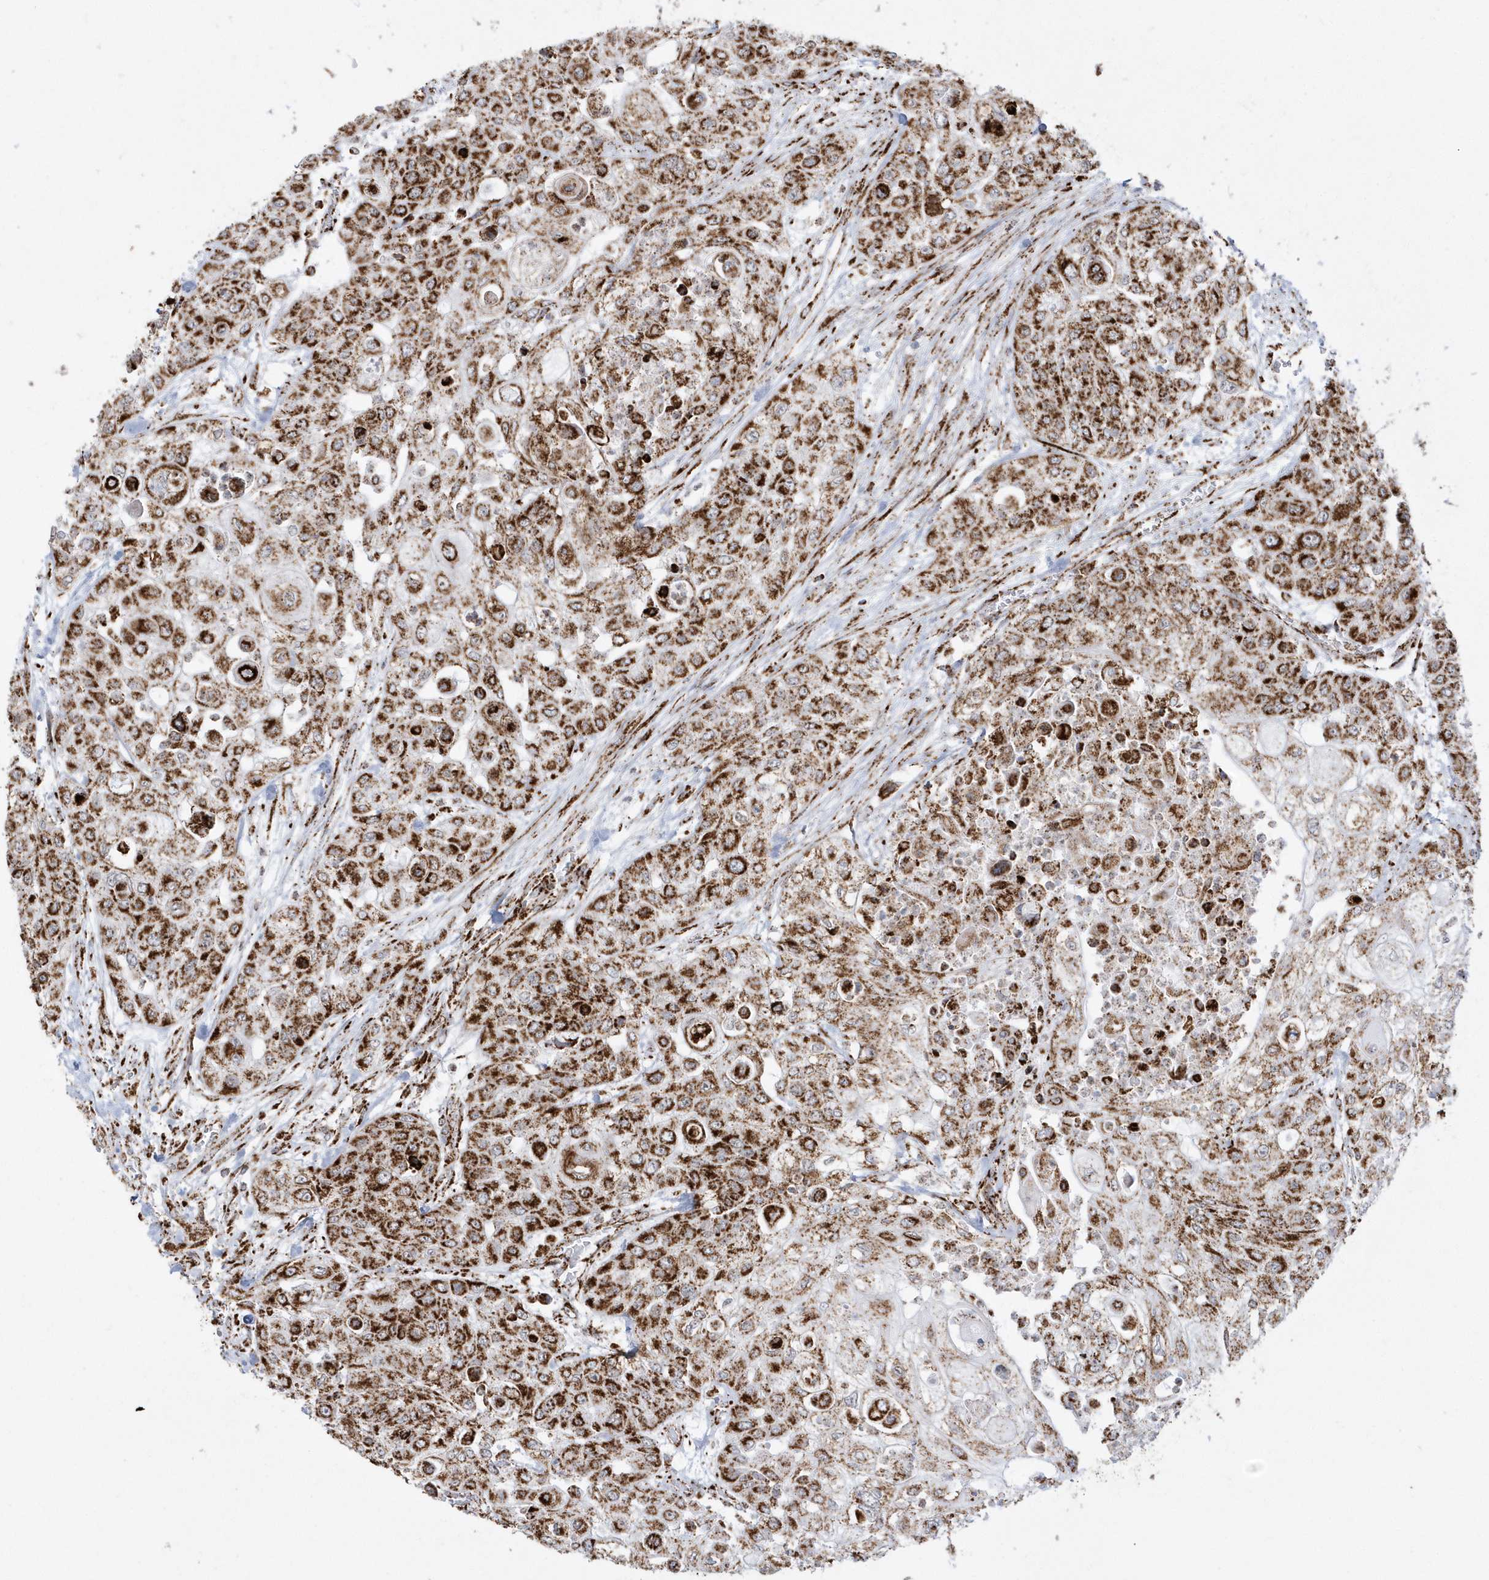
{"staining": {"intensity": "strong", "quantity": ">75%", "location": "cytoplasmic/membranous"}, "tissue": "urothelial cancer", "cell_type": "Tumor cells", "image_type": "cancer", "snomed": [{"axis": "morphology", "description": "Urothelial carcinoma, High grade"}, {"axis": "topography", "description": "Urinary bladder"}], "caption": "Immunohistochemical staining of high-grade urothelial carcinoma exhibits high levels of strong cytoplasmic/membranous protein positivity in about >75% of tumor cells.", "gene": "CRY2", "patient": {"sex": "female", "age": 79}}